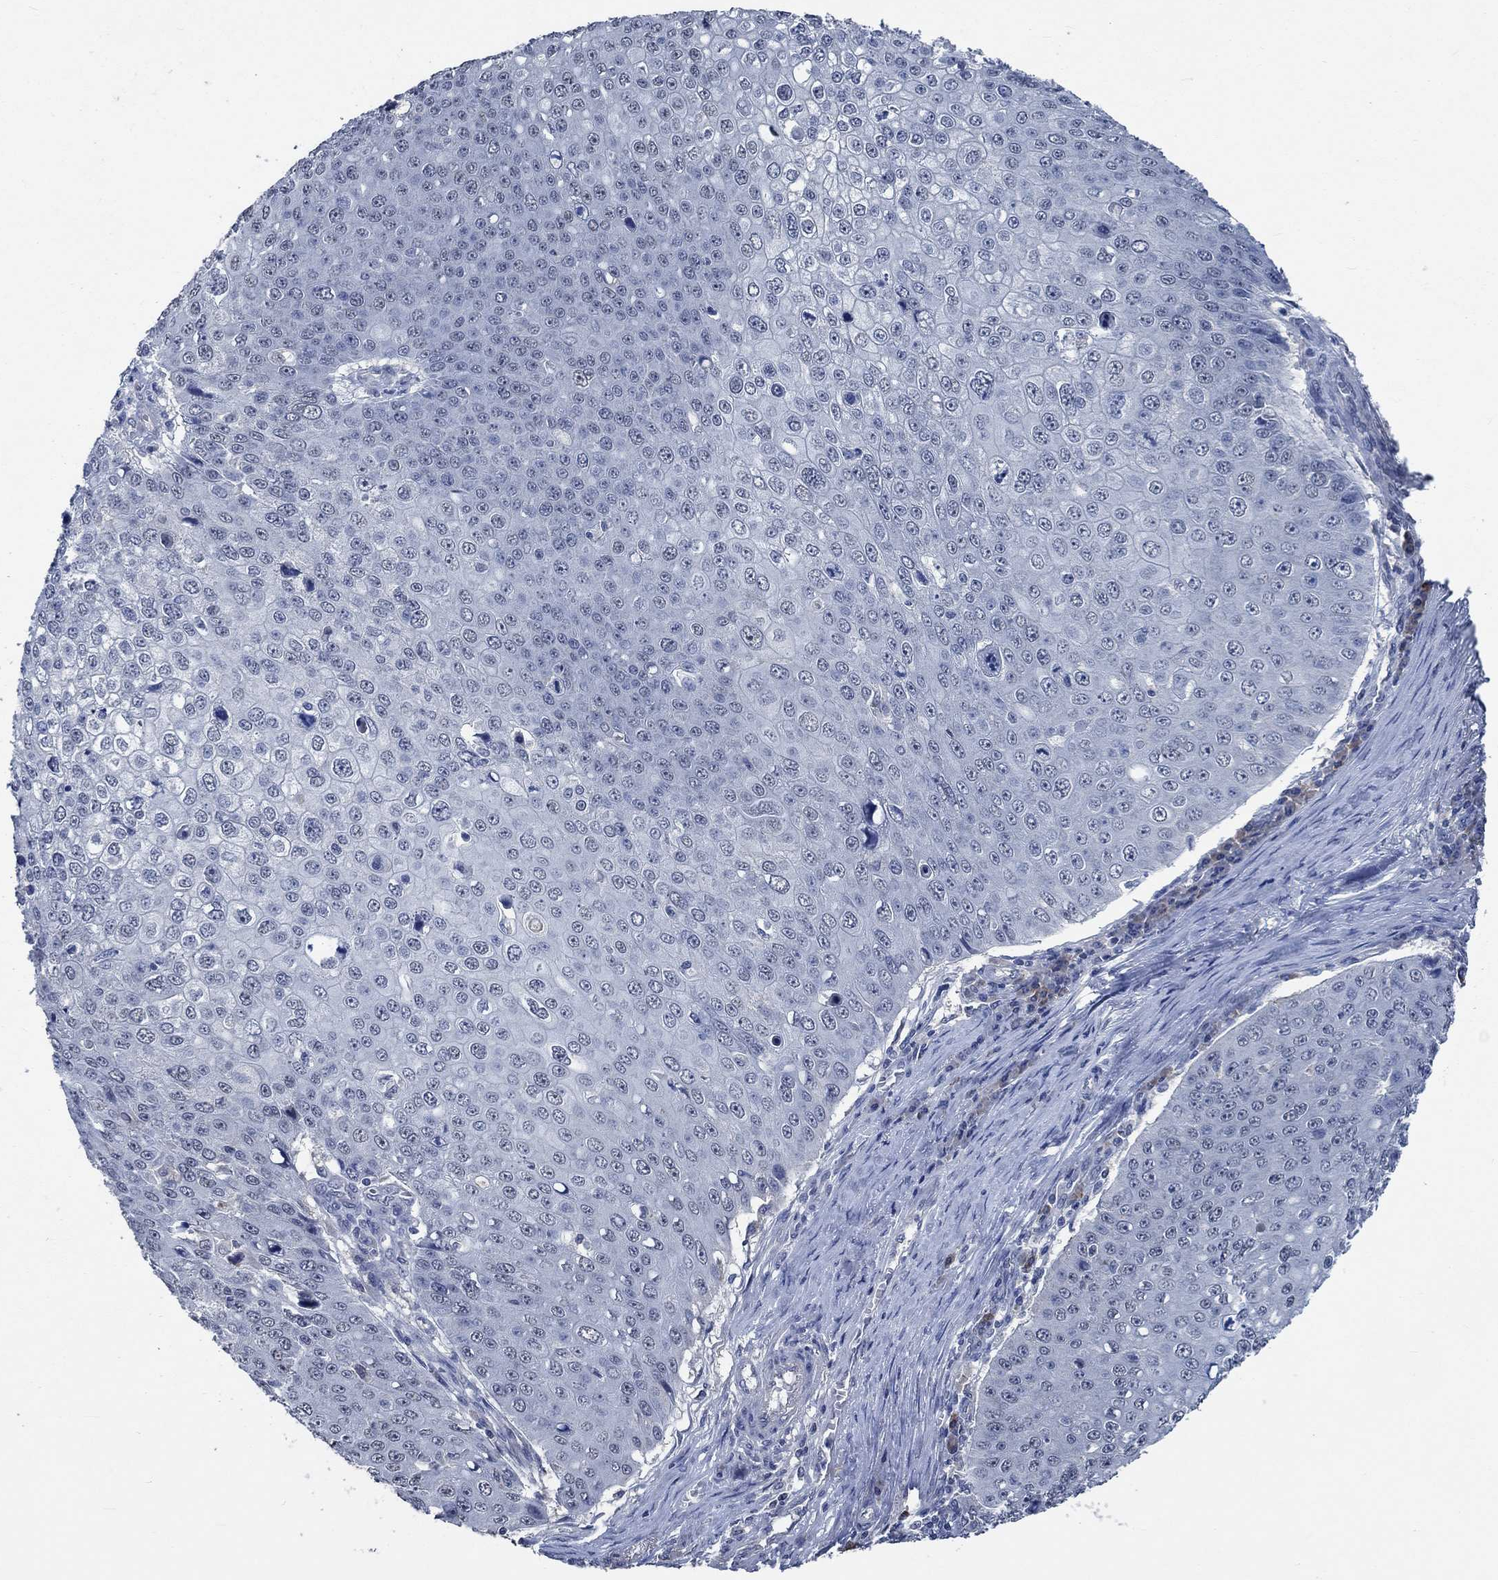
{"staining": {"intensity": "negative", "quantity": "none", "location": "none"}, "tissue": "skin cancer", "cell_type": "Tumor cells", "image_type": "cancer", "snomed": [{"axis": "morphology", "description": "Squamous cell carcinoma, NOS"}, {"axis": "topography", "description": "Skin"}], "caption": "An immunohistochemistry histopathology image of squamous cell carcinoma (skin) is shown. There is no staining in tumor cells of squamous cell carcinoma (skin). (DAB (3,3'-diaminobenzidine) immunohistochemistry visualized using brightfield microscopy, high magnification).", "gene": "OBSCN", "patient": {"sex": "male", "age": 71}}